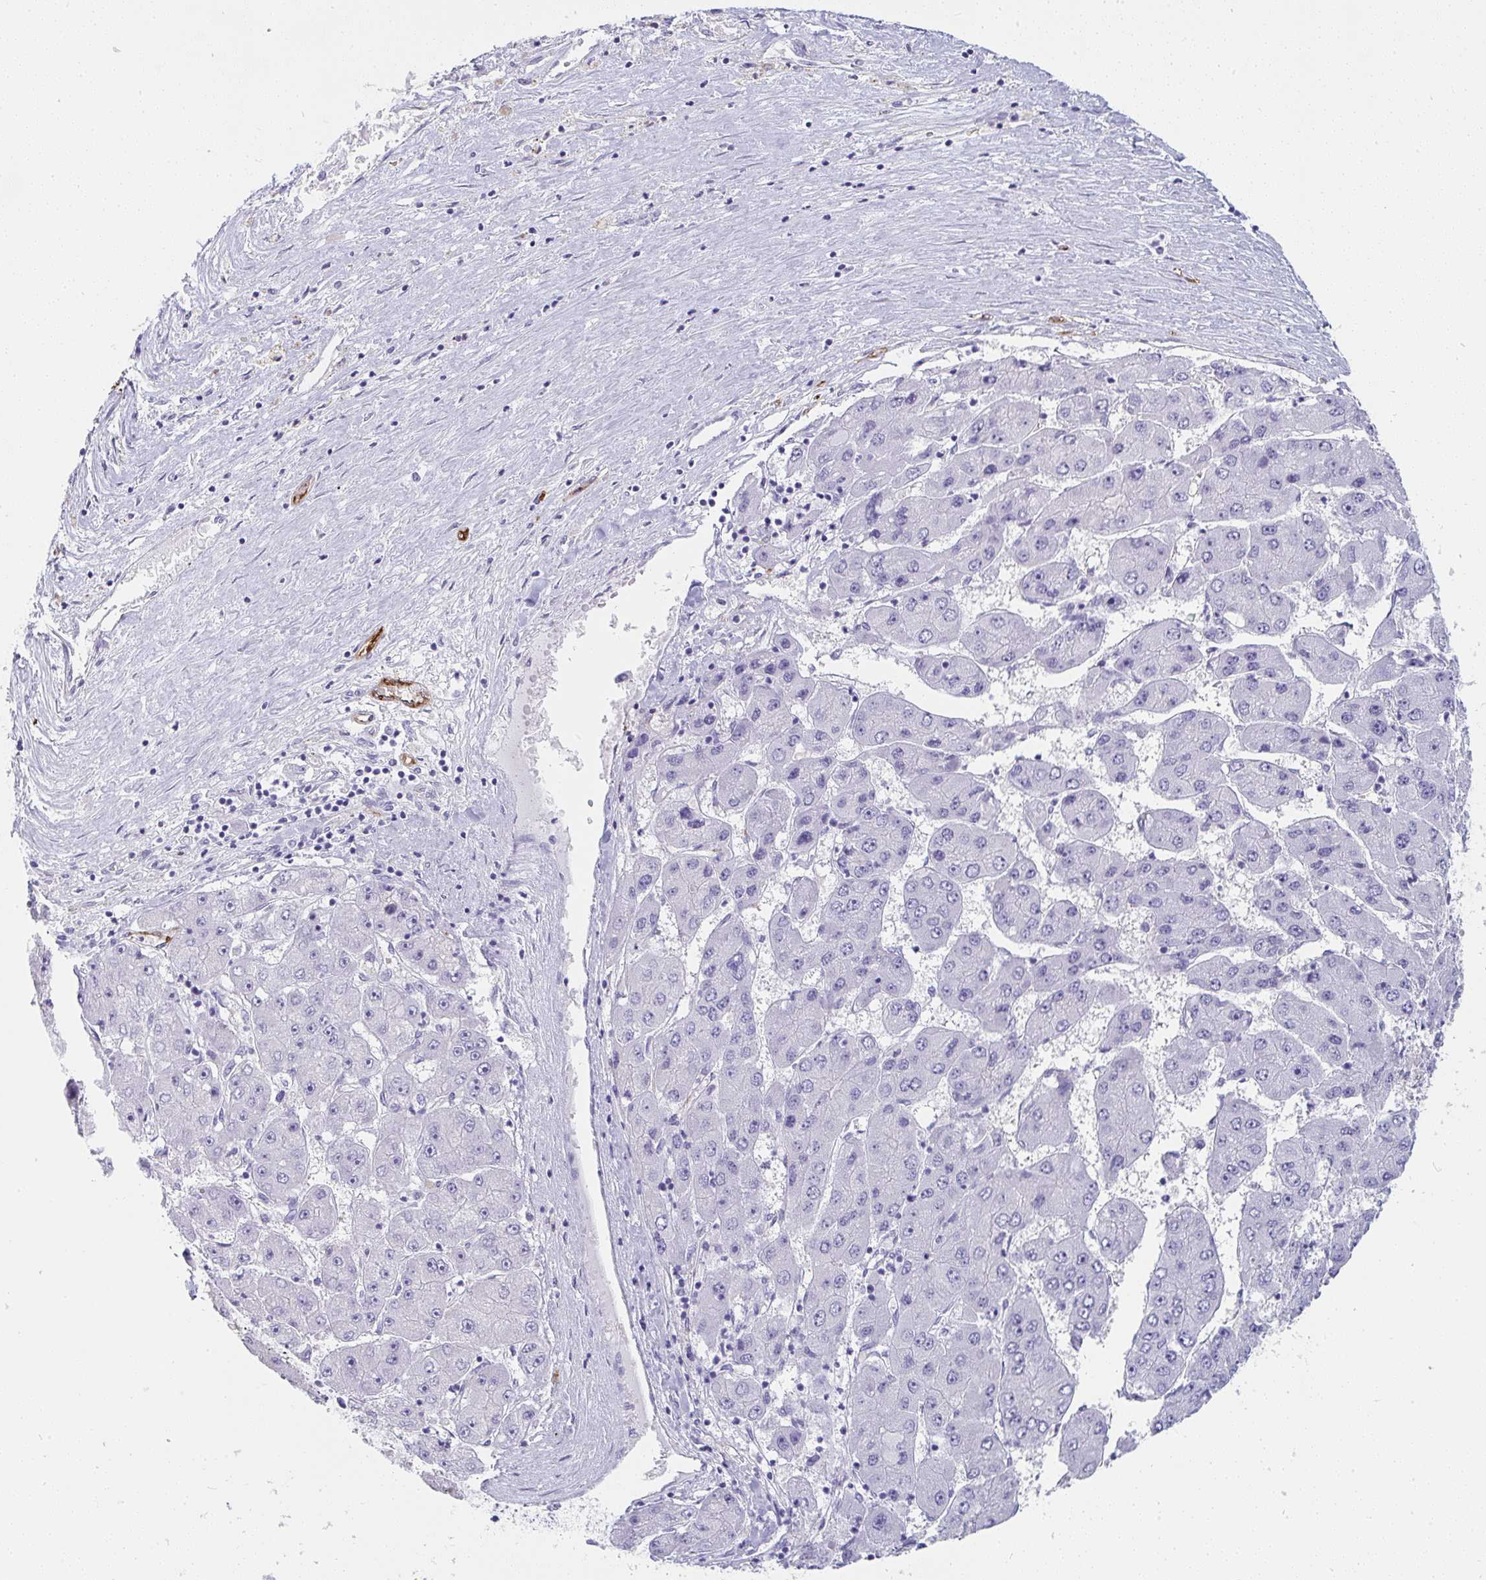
{"staining": {"intensity": "negative", "quantity": "none", "location": "none"}, "tissue": "liver cancer", "cell_type": "Tumor cells", "image_type": "cancer", "snomed": [{"axis": "morphology", "description": "Carcinoma, Hepatocellular, NOS"}, {"axis": "topography", "description": "Liver"}], "caption": "DAB immunohistochemical staining of human liver hepatocellular carcinoma shows no significant expression in tumor cells.", "gene": "PRND", "patient": {"sex": "female", "age": 61}}